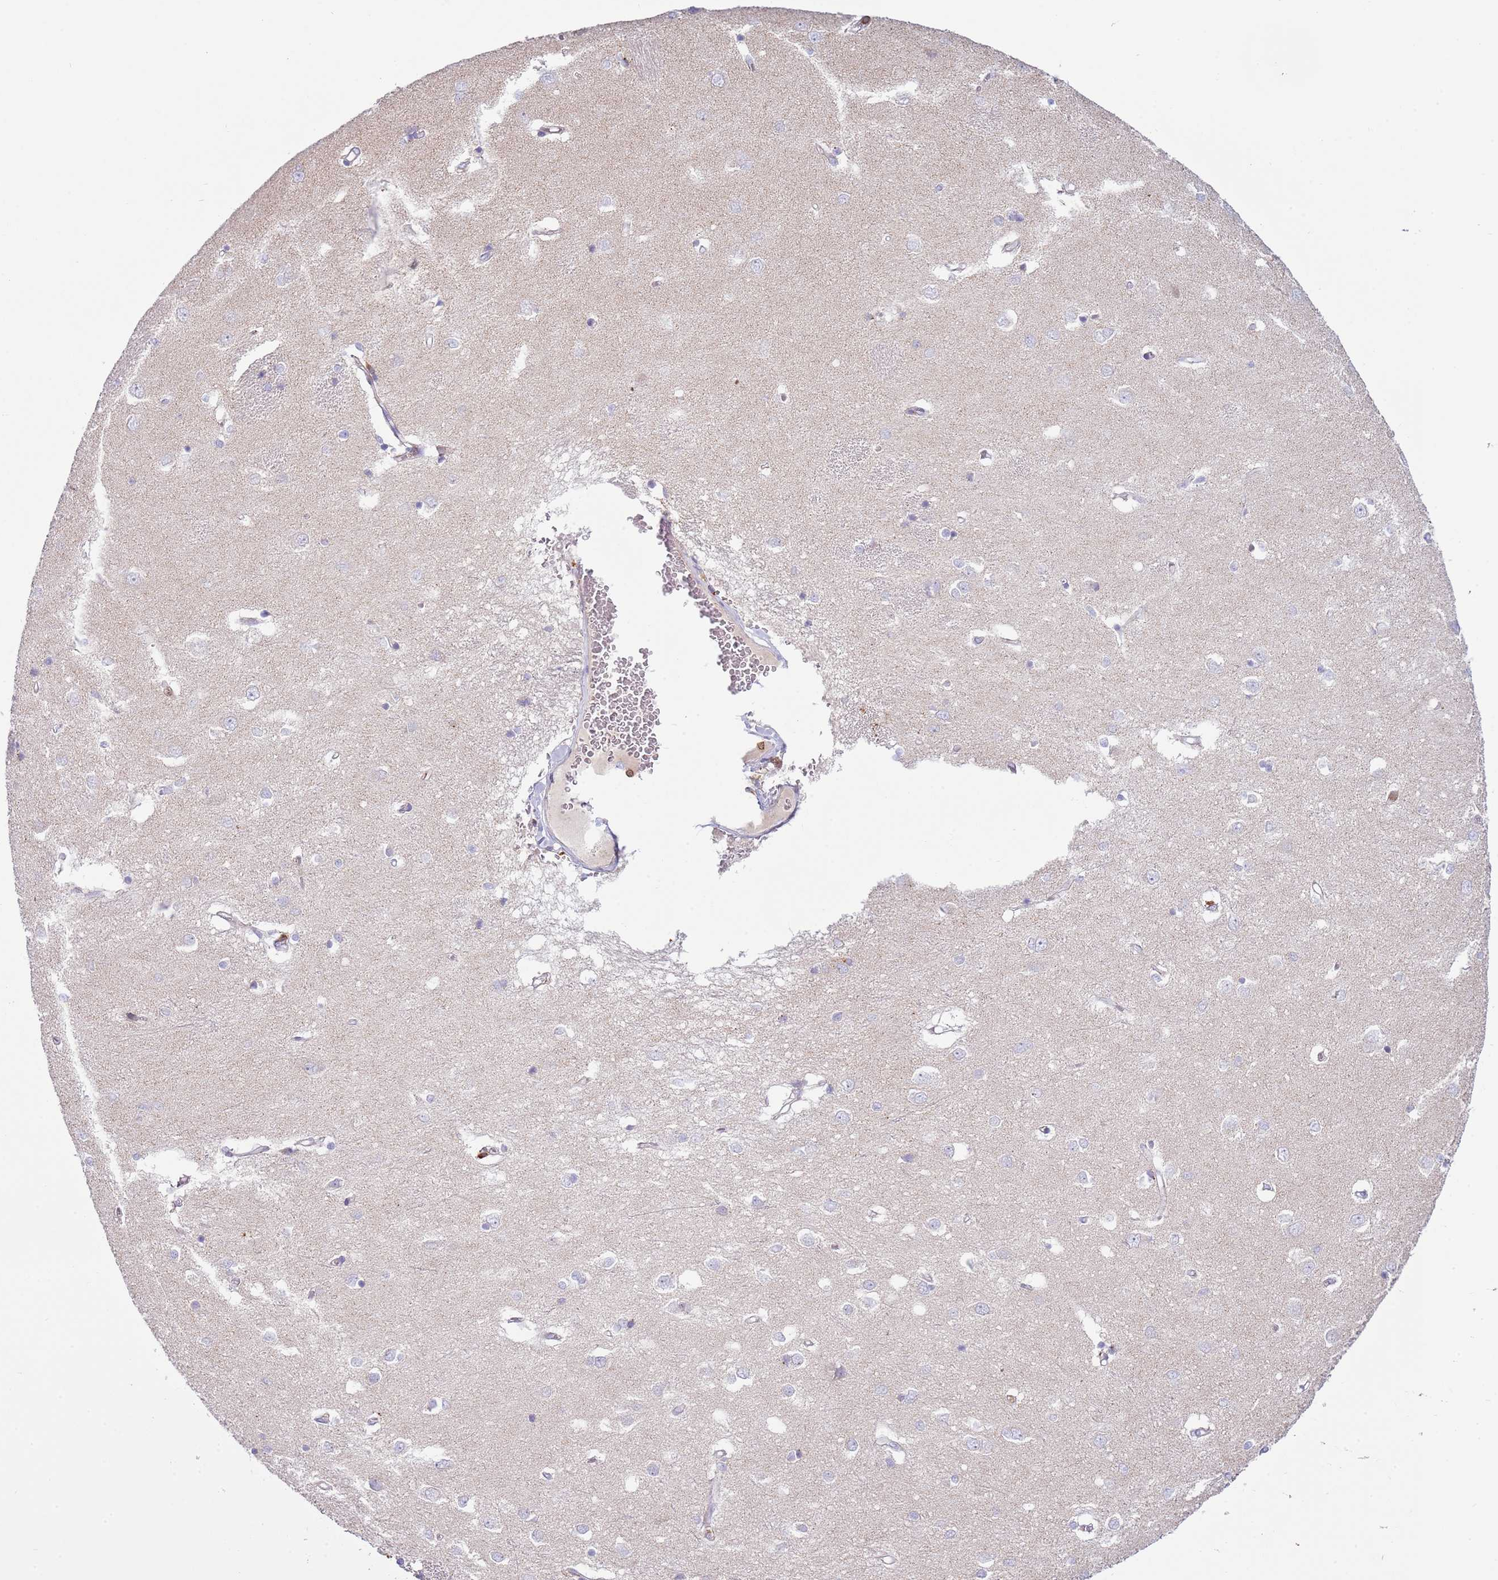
{"staining": {"intensity": "negative", "quantity": "none", "location": "none"}, "tissue": "caudate", "cell_type": "Glial cells", "image_type": "normal", "snomed": [{"axis": "morphology", "description": "Normal tissue, NOS"}, {"axis": "topography", "description": "Lateral ventricle wall"}], "caption": "This is an IHC photomicrograph of benign caudate. There is no positivity in glial cells.", "gene": "TTPAL", "patient": {"sex": "male", "age": 37}}